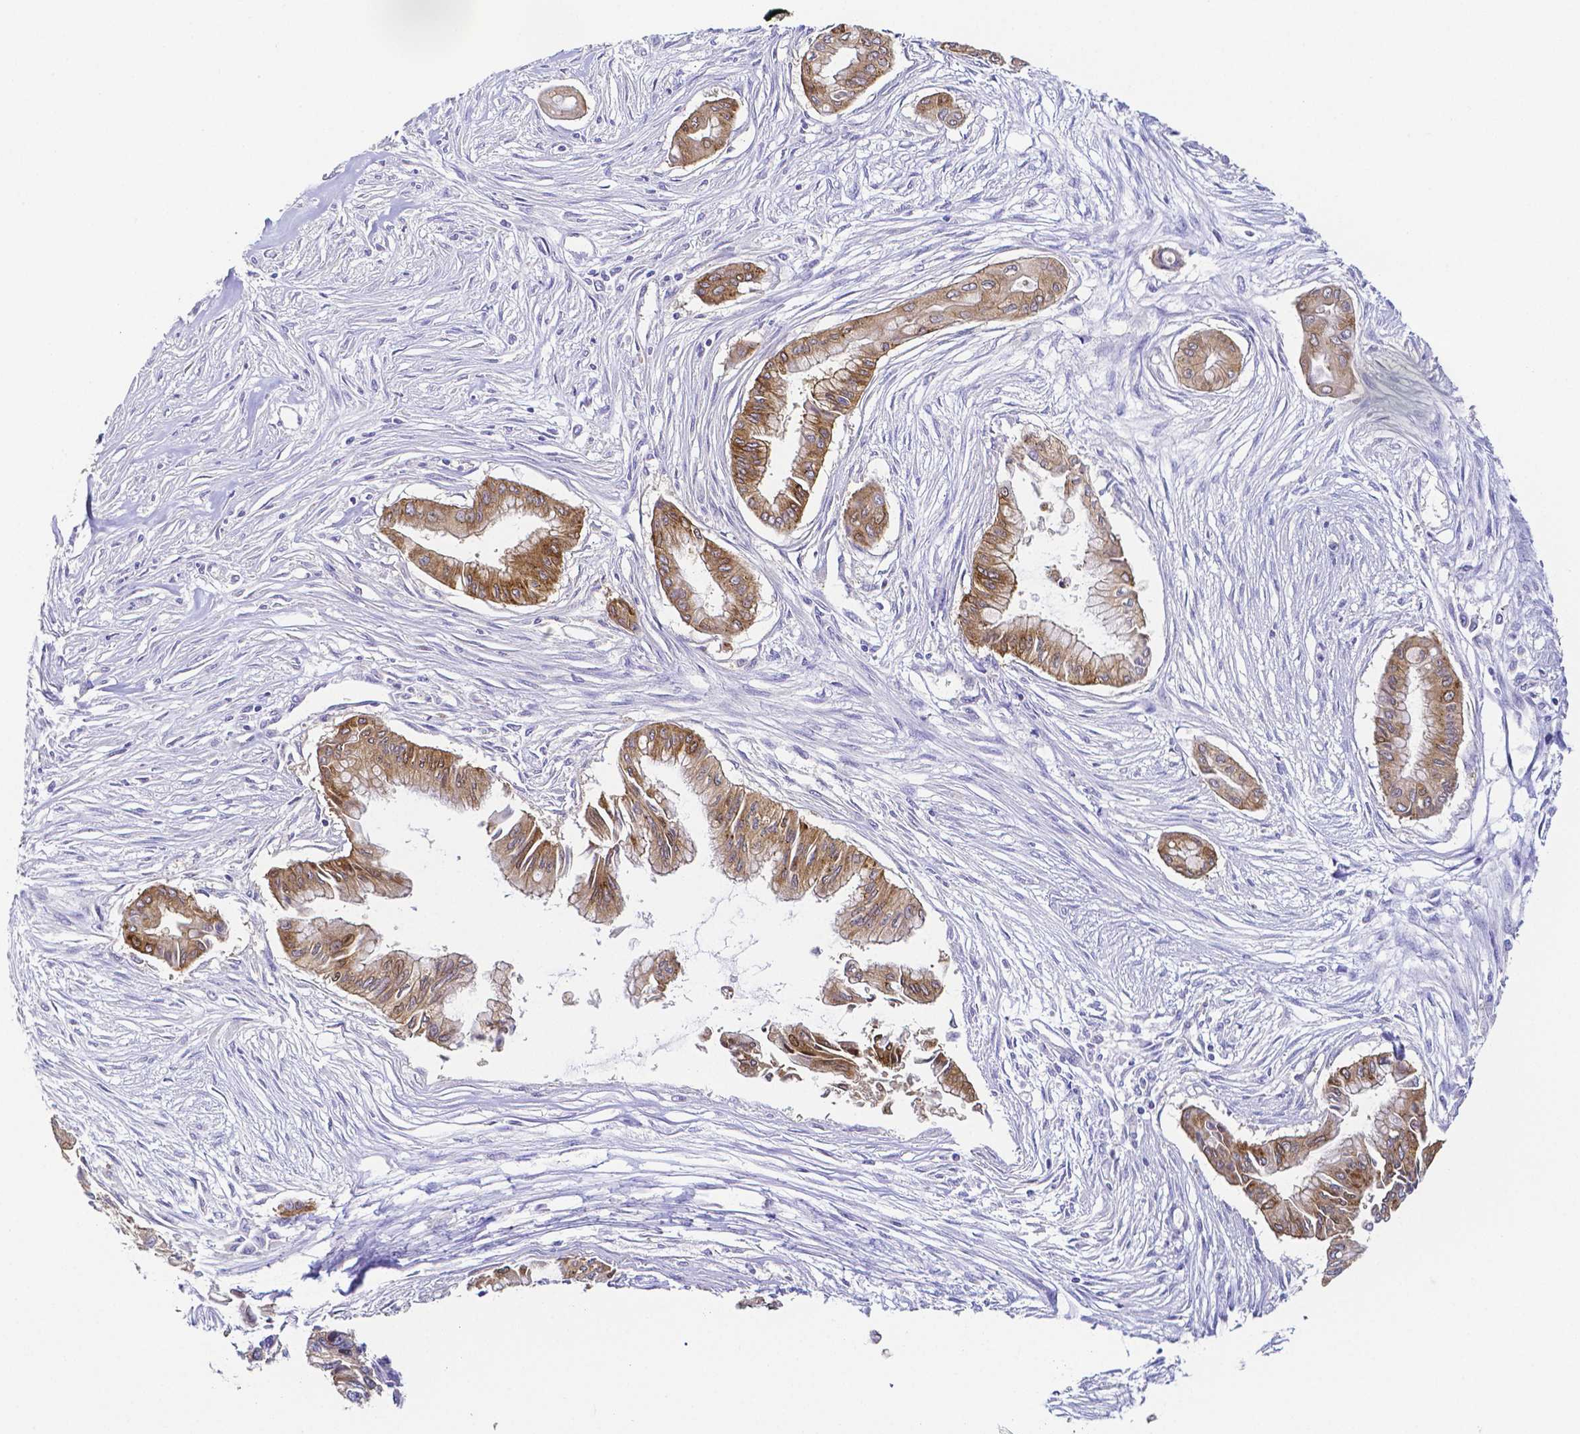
{"staining": {"intensity": "moderate", "quantity": ">75%", "location": "cytoplasmic/membranous"}, "tissue": "pancreatic cancer", "cell_type": "Tumor cells", "image_type": "cancer", "snomed": [{"axis": "morphology", "description": "Adenocarcinoma, NOS"}, {"axis": "topography", "description": "Pancreas"}], "caption": "Immunohistochemical staining of human pancreatic cancer (adenocarcinoma) shows medium levels of moderate cytoplasmic/membranous staining in approximately >75% of tumor cells.", "gene": "PKP3", "patient": {"sex": "female", "age": 68}}